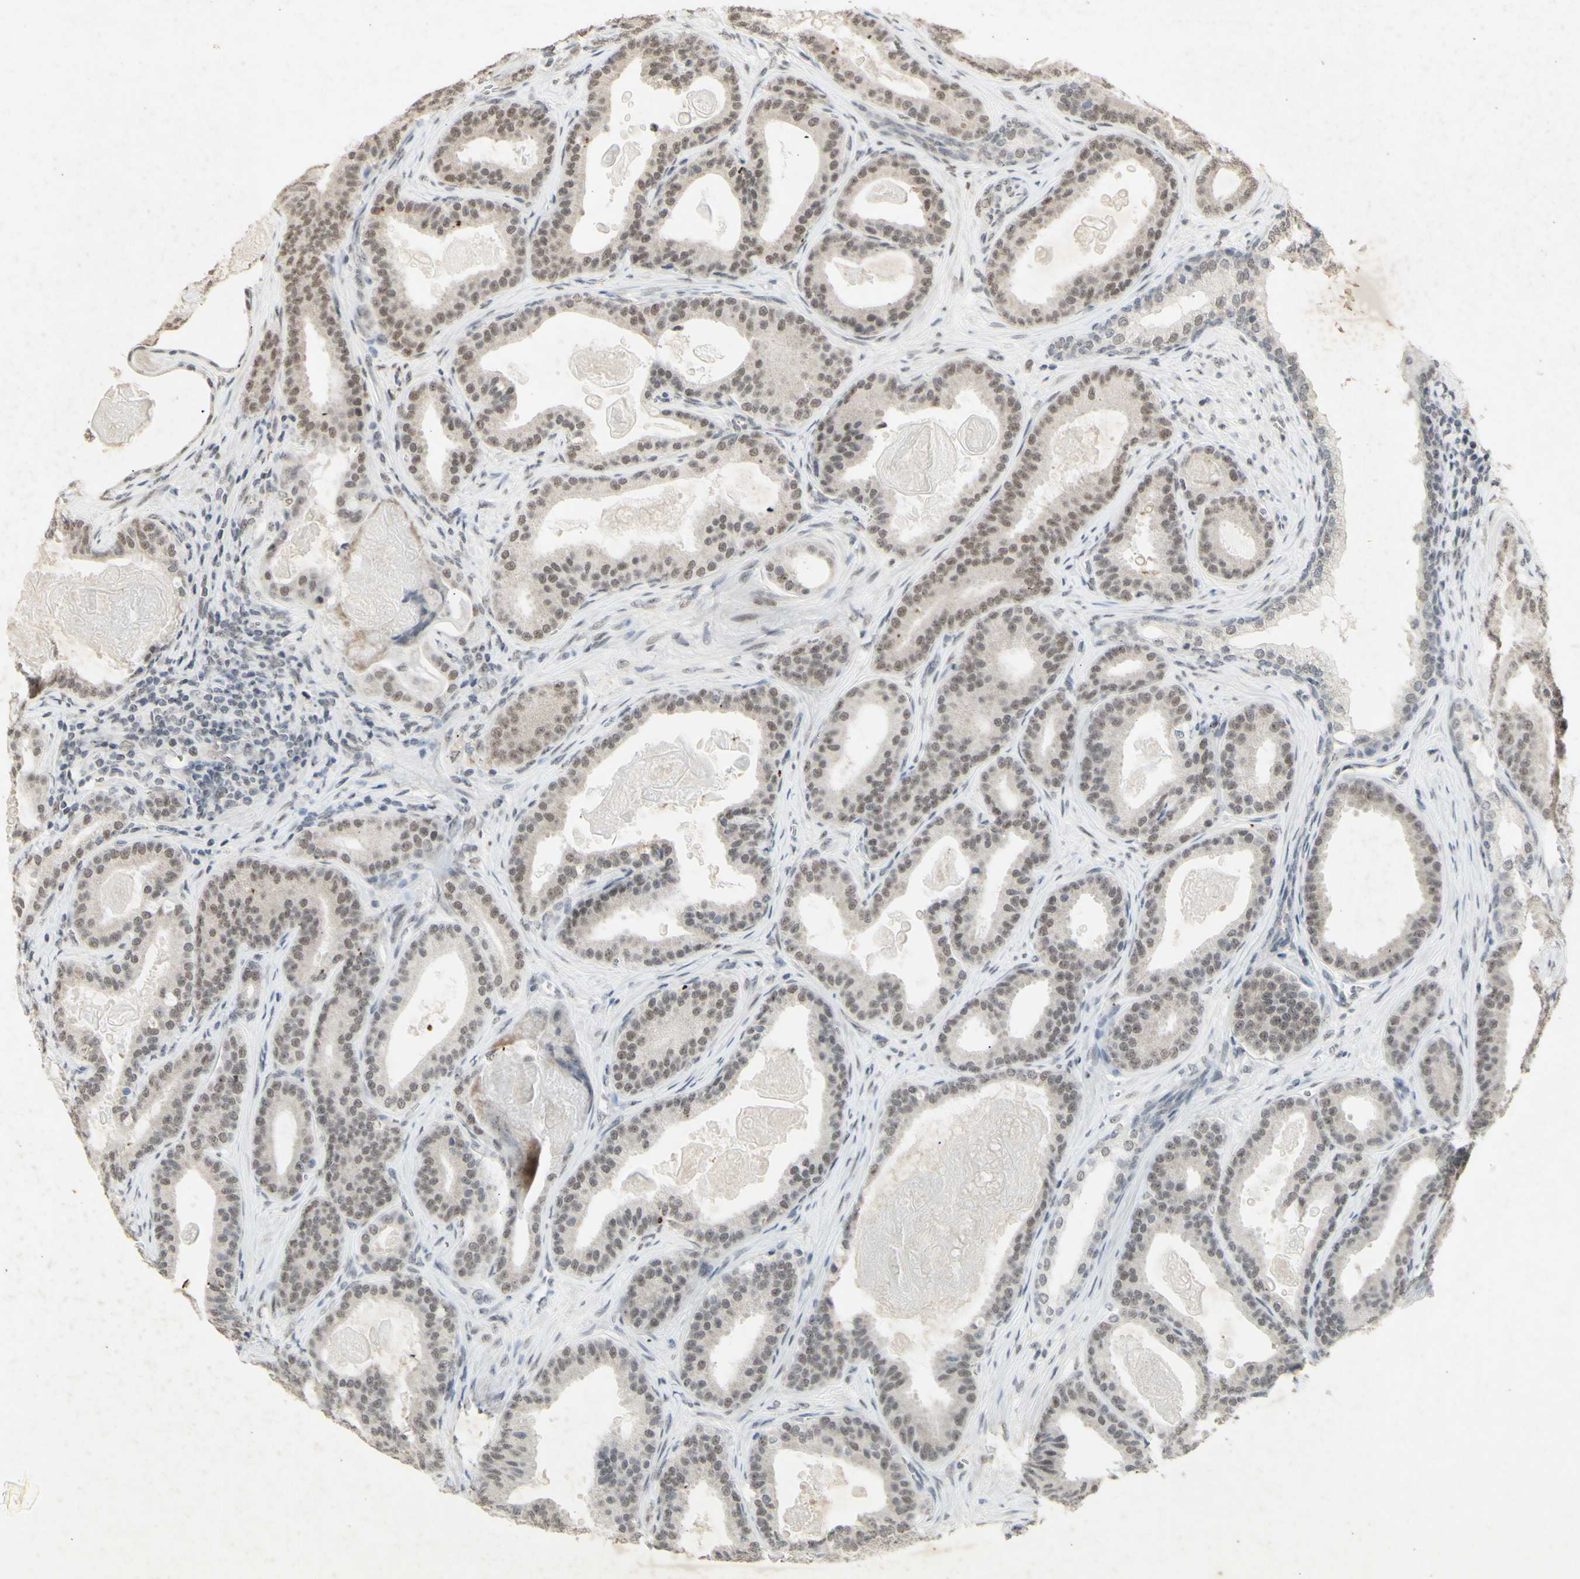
{"staining": {"intensity": "moderate", "quantity": ">75%", "location": "nuclear"}, "tissue": "prostate cancer", "cell_type": "Tumor cells", "image_type": "cancer", "snomed": [{"axis": "morphology", "description": "Adenocarcinoma, High grade"}, {"axis": "topography", "description": "Prostate"}], "caption": "Moderate nuclear staining for a protein is identified in about >75% of tumor cells of prostate cancer using immunohistochemistry (IHC).", "gene": "CENPB", "patient": {"sex": "male", "age": 60}}